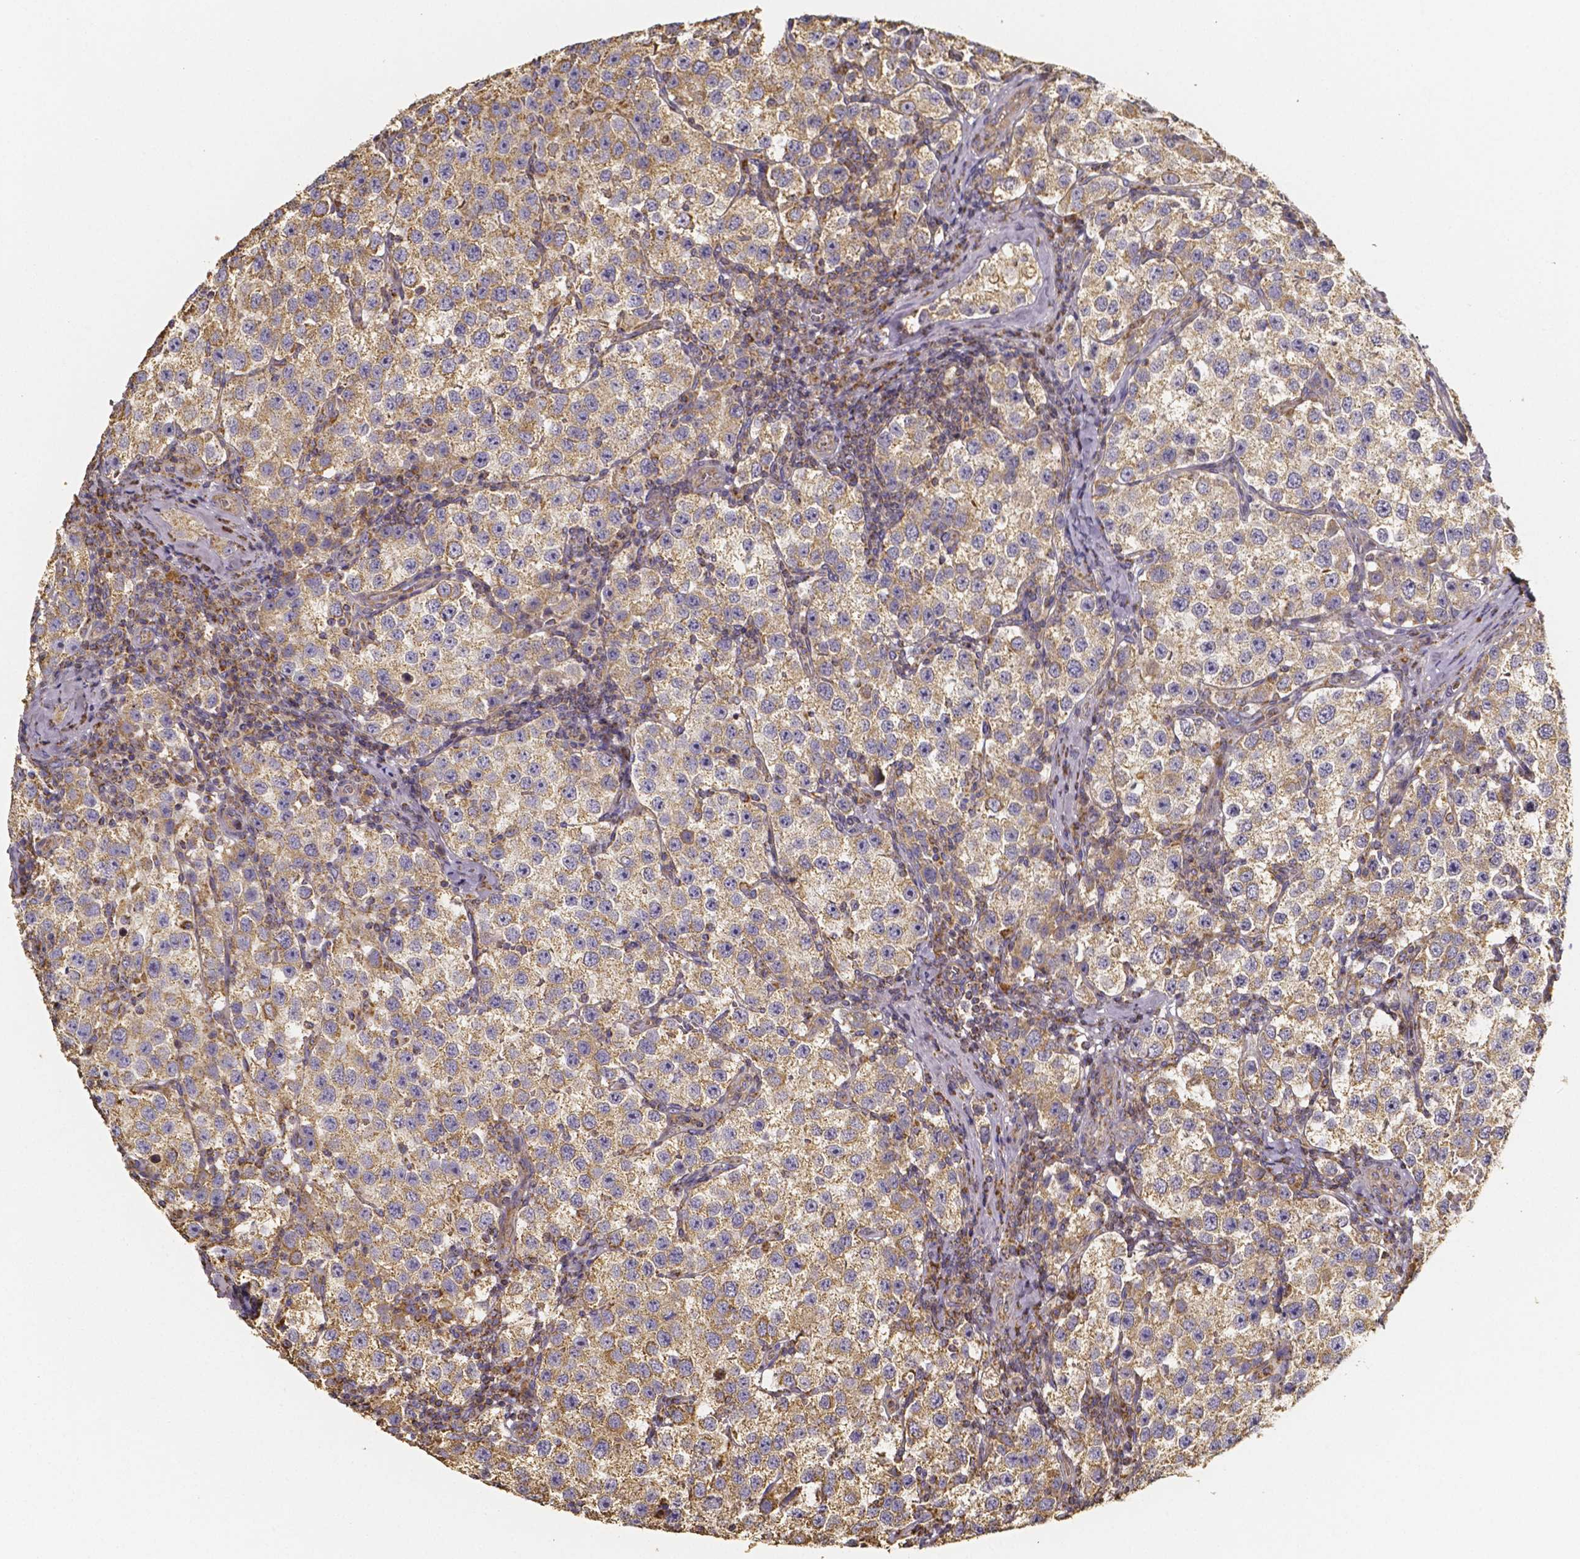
{"staining": {"intensity": "weak", "quantity": ">75%", "location": "cytoplasmic/membranous"}, "tissue": "testis cancer", "cell_type": "Tumor cells", "image_type": "cancer", "snomed": [{"axis": "morphology", "description": "Seminoma, NOS"}, {"axis": "topography", "description": "Testis"}], "caption": "Weak cytoplasmic/membranous expression for a protein is identified in about >75% of tumor cells of testis seminoma using IHC.", "gene": "SLC35D2", "patient": {"sex": "male", "age": 37}}